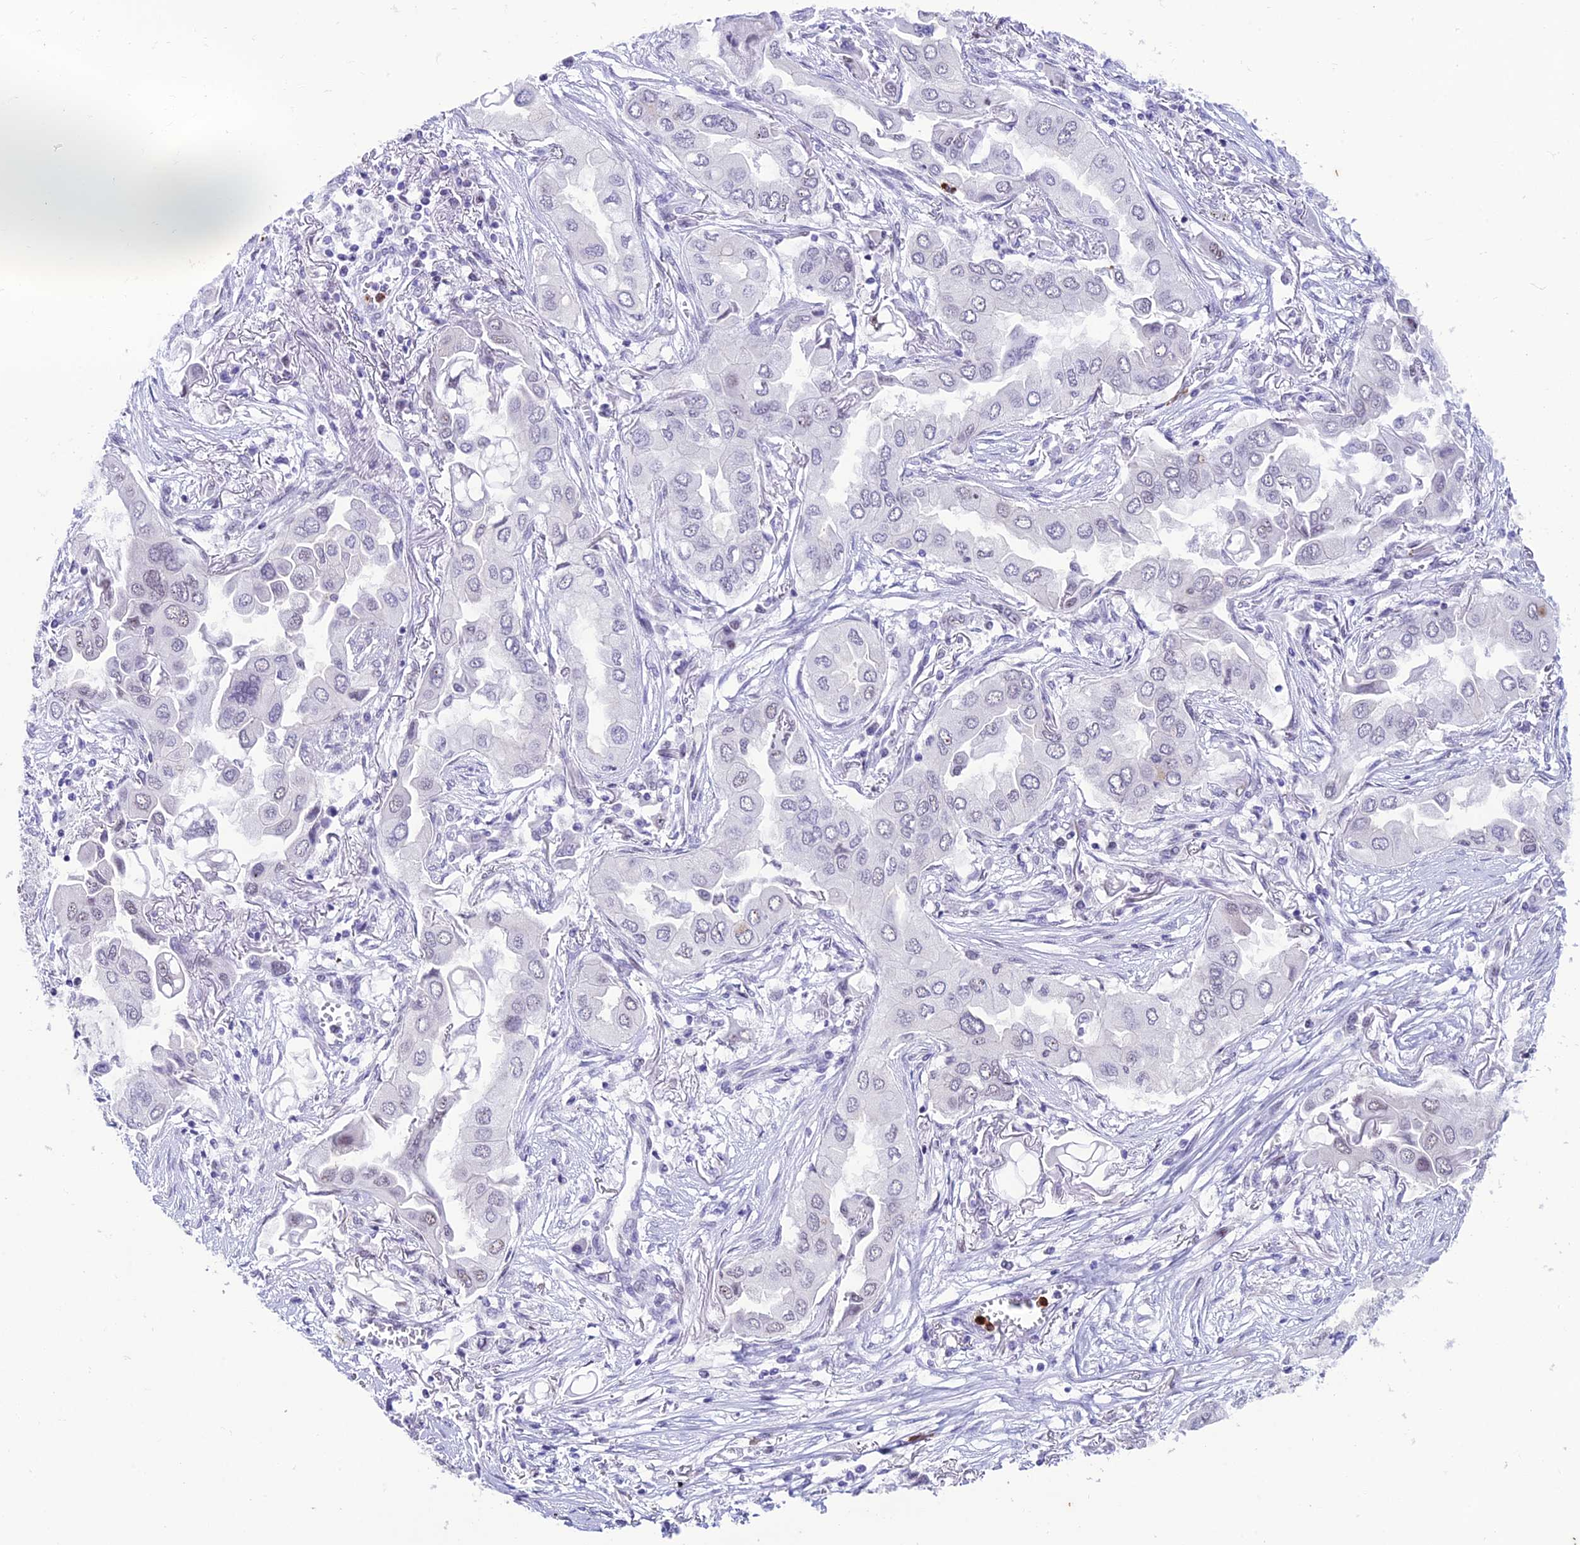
{"staining": {"intensity": "negative", "quantity": "none", "location": "none"}, "tissue": "lung cancer", "cell_type": "Tumor cells", "image_type": "cancer", "snomed": [{"axis": "morphology", "description": "Adenocarcinoma, NOS"}, {"axis": "topography", "description": "Lung"}], "caption": "Lung adenocarcinoma was stained to show a protein in brown. There is no significant positivity in tumor cells. (DAB (3,3'-diaminobenzidine) immunohistochemistry with hematoxylin counter stain).", "gene": "MFSD2B", "patient": {"sex": "female", "age": 76}}